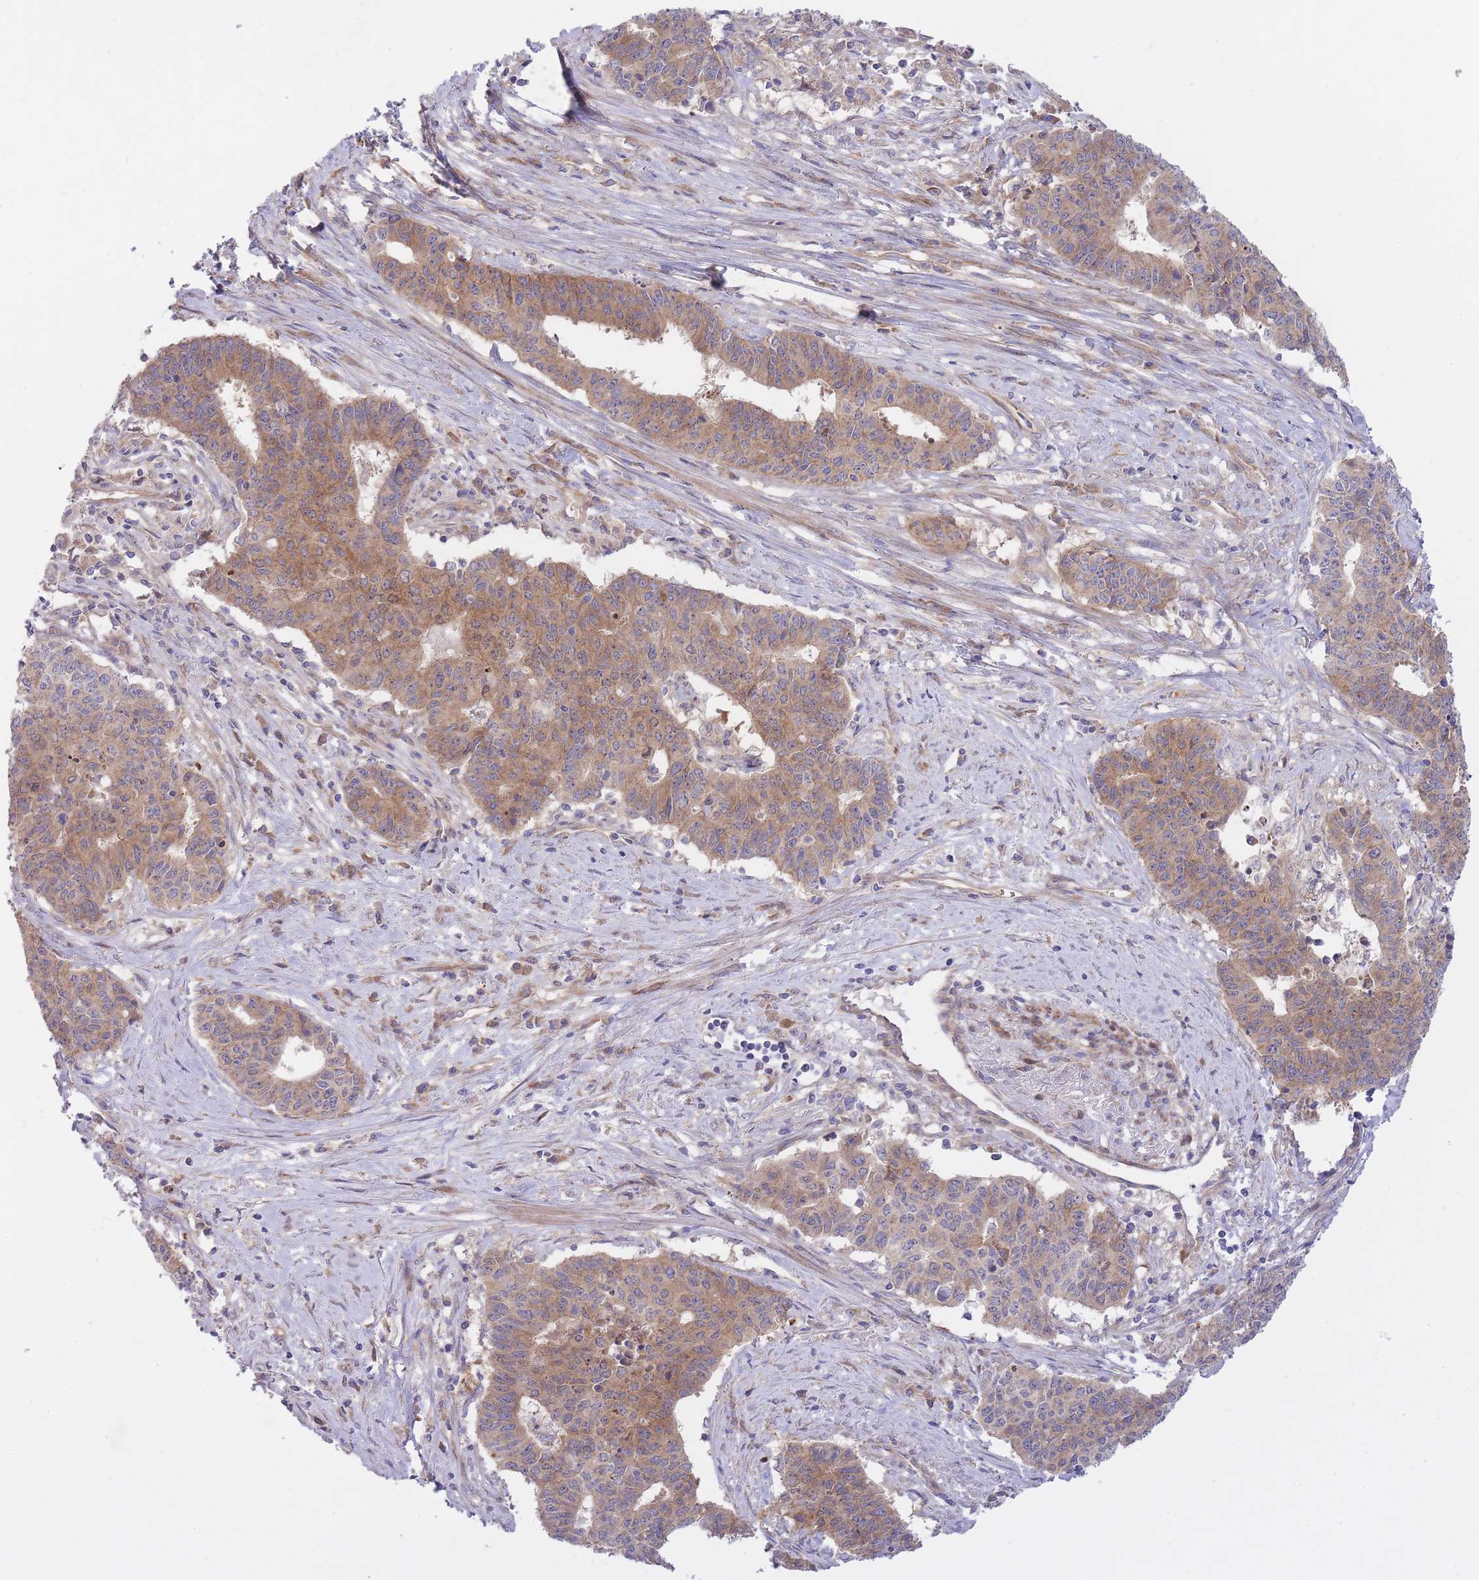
{"staining": {"intensity": "moderate", "quantity": ">75%", "location": "cytoplasmic/membranous"}, "tissue": "endometrial cancer", "cell_type": "Tumor cells", "image_type": "cancer", "snomed": [{"axis": "morphology", "description": "Adenocarcinoma, NOS"}, {"axis": "topography", "description": "Endometrium"}], "caption": "Immunohistochemistry of human endometrial cancer reveals medium levels of moderate cytoplasmic/membranous expression in about >75% of tumor cells.", "gene": "CHAC1", "patient": {"sex": "female", "age": 59}}